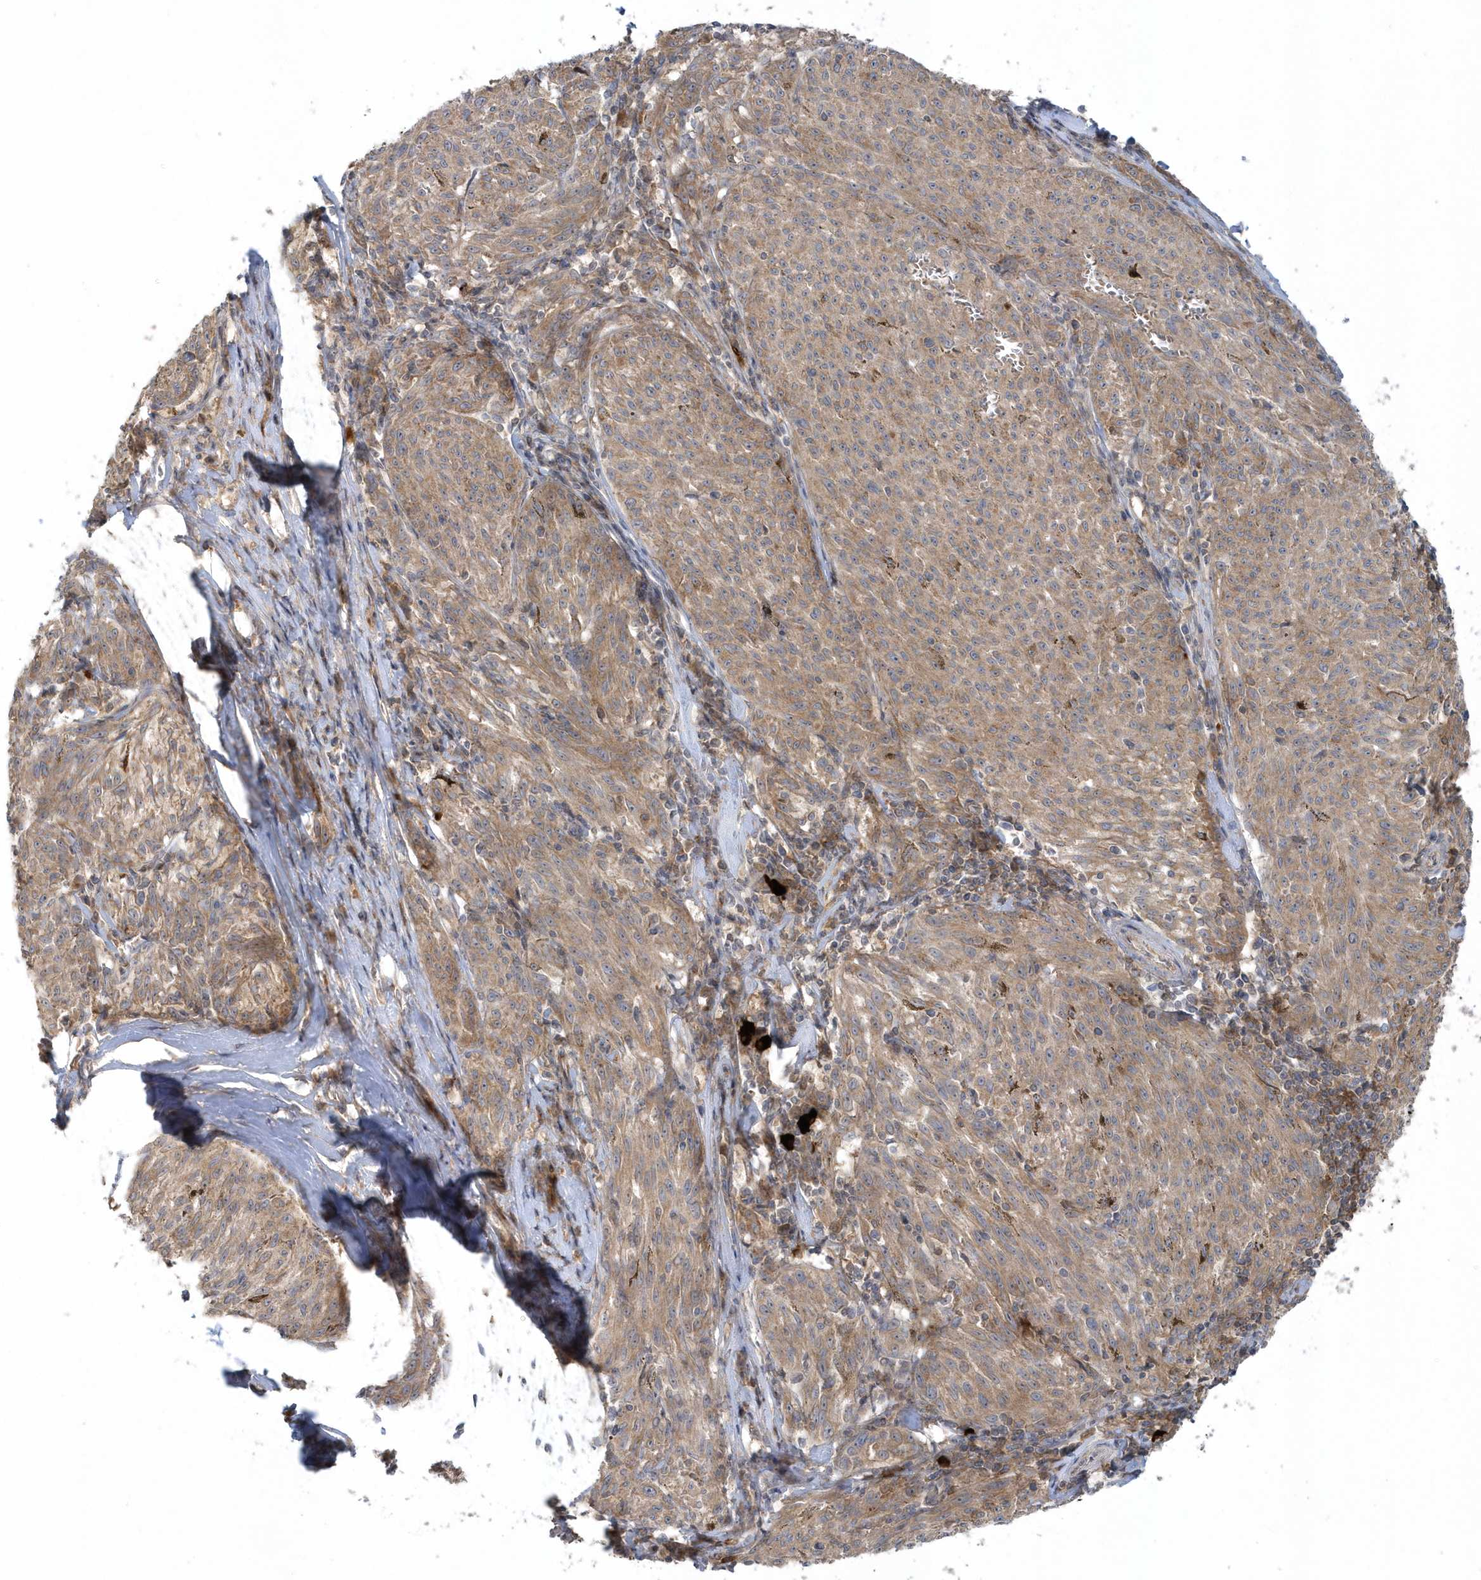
{"staining": {"intensity": "moderate", "quantity": ">75%", "location": "cytoplasmic/membranous"}, "tissue": "melanoma", "cell_type": "Tumor cells", "image_type": "cancer", "snomed": [{"axis": "morphology", "description": "Malignant melanoma, NOS"}, {"axis": "topography", "description": "Skin"}], "caption": "Immunohistochemical staining of human melanoma shows medium levels of moderate cytoplasmic/membranous positivity in about >75% of tumor cells.", "gene": "THG1L", "patient": {"sex": "female", "age": 72}}